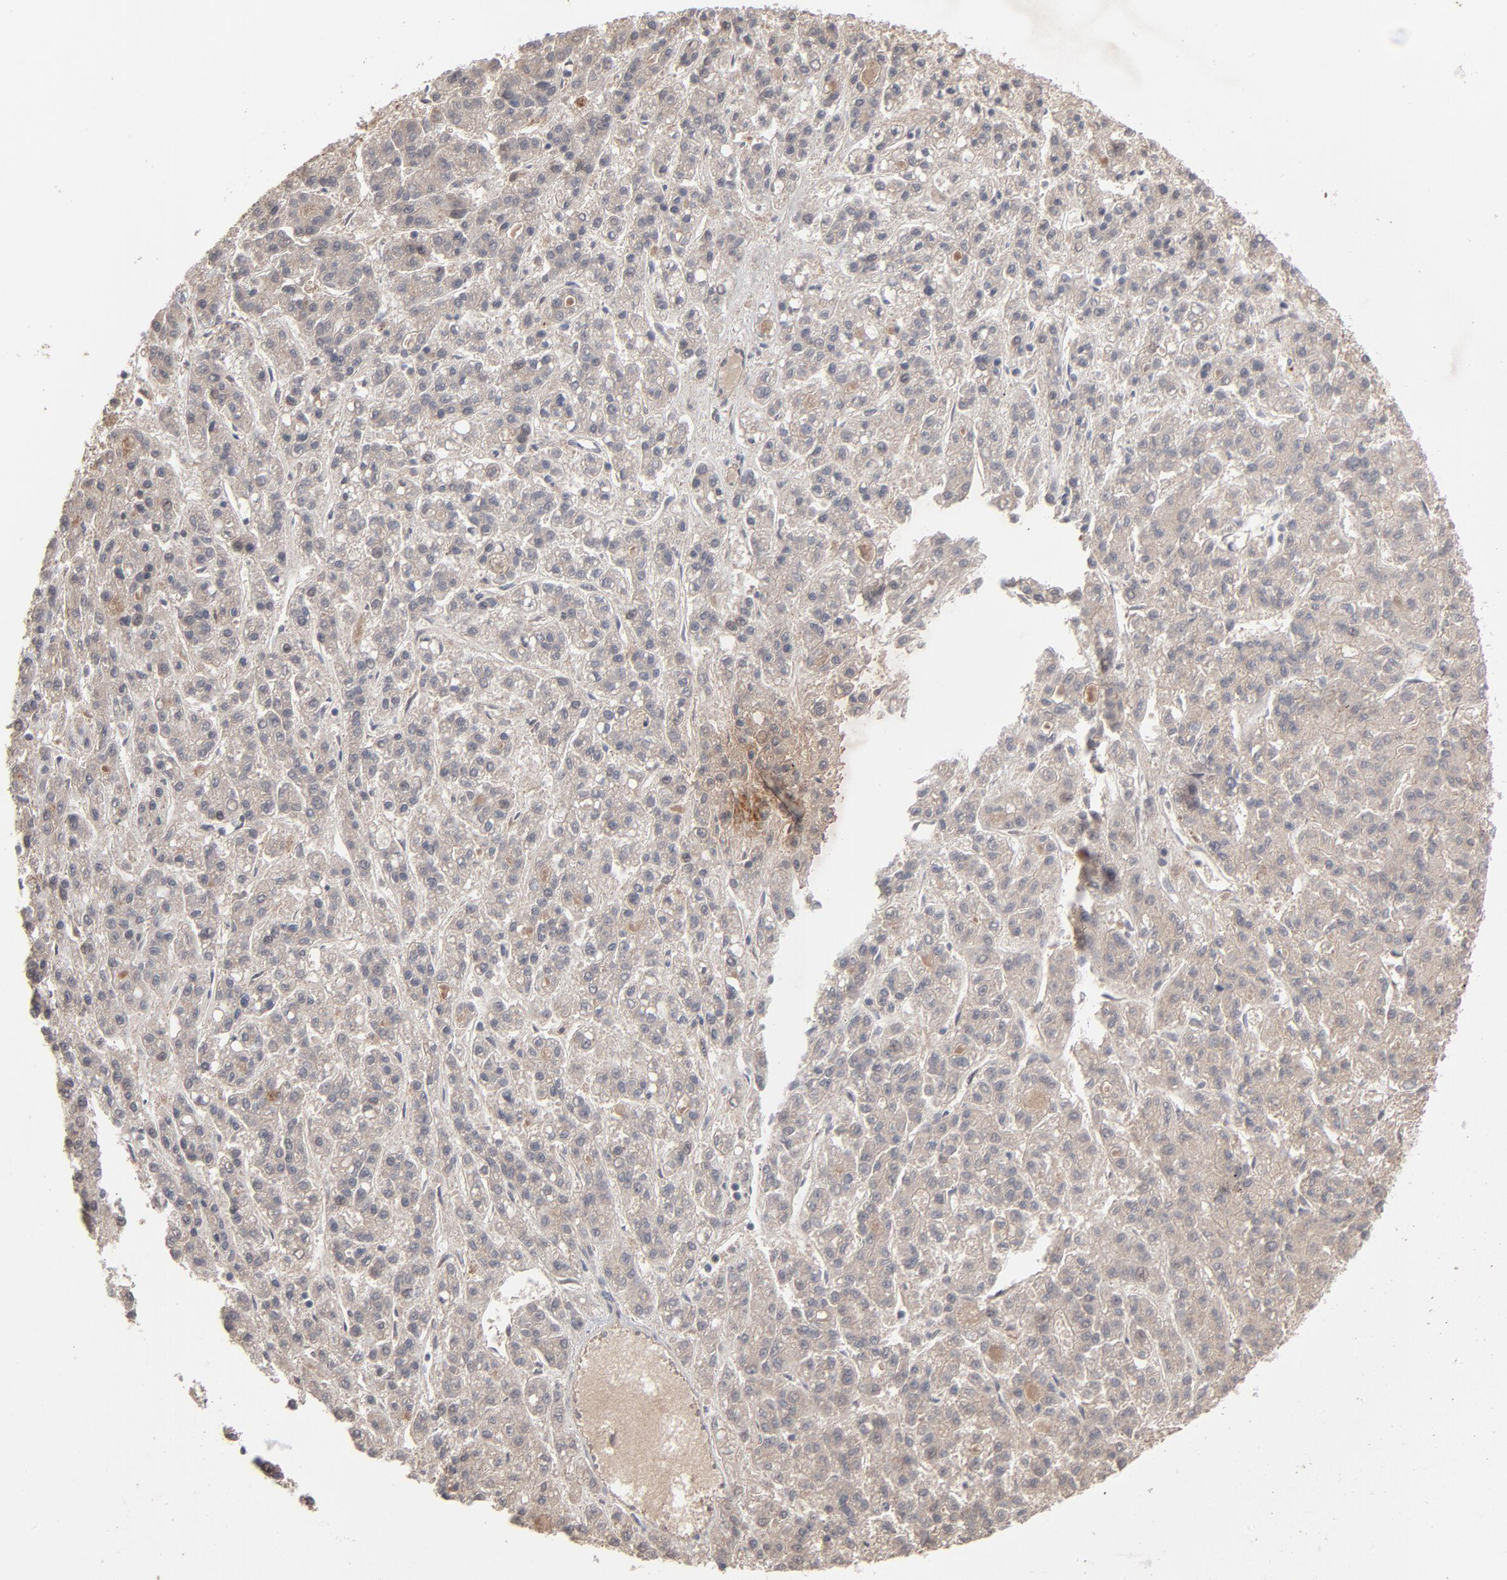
{"staining": {"intensity": "weak", "quantity": ">75%", "location": "cytoplasmic/membranous"}, "tissue": "liver cancer", "cell_type": "Tumor cells", "image_type": "cancer", "snomed": [{"axis": "morphology", "description": "Carcinoma, Hepatocellular, NOS"}, {"axis": "topography", "description": "Liver"}], "caption": "Protein analysis of hepatocellular carcinoma (liver) tissue exhibits weak cytoplasmic/membranous positivity in about >75% of tumor cells.", "gene": "SCFD1", "patient": {"sex": "male", "age": 70}}